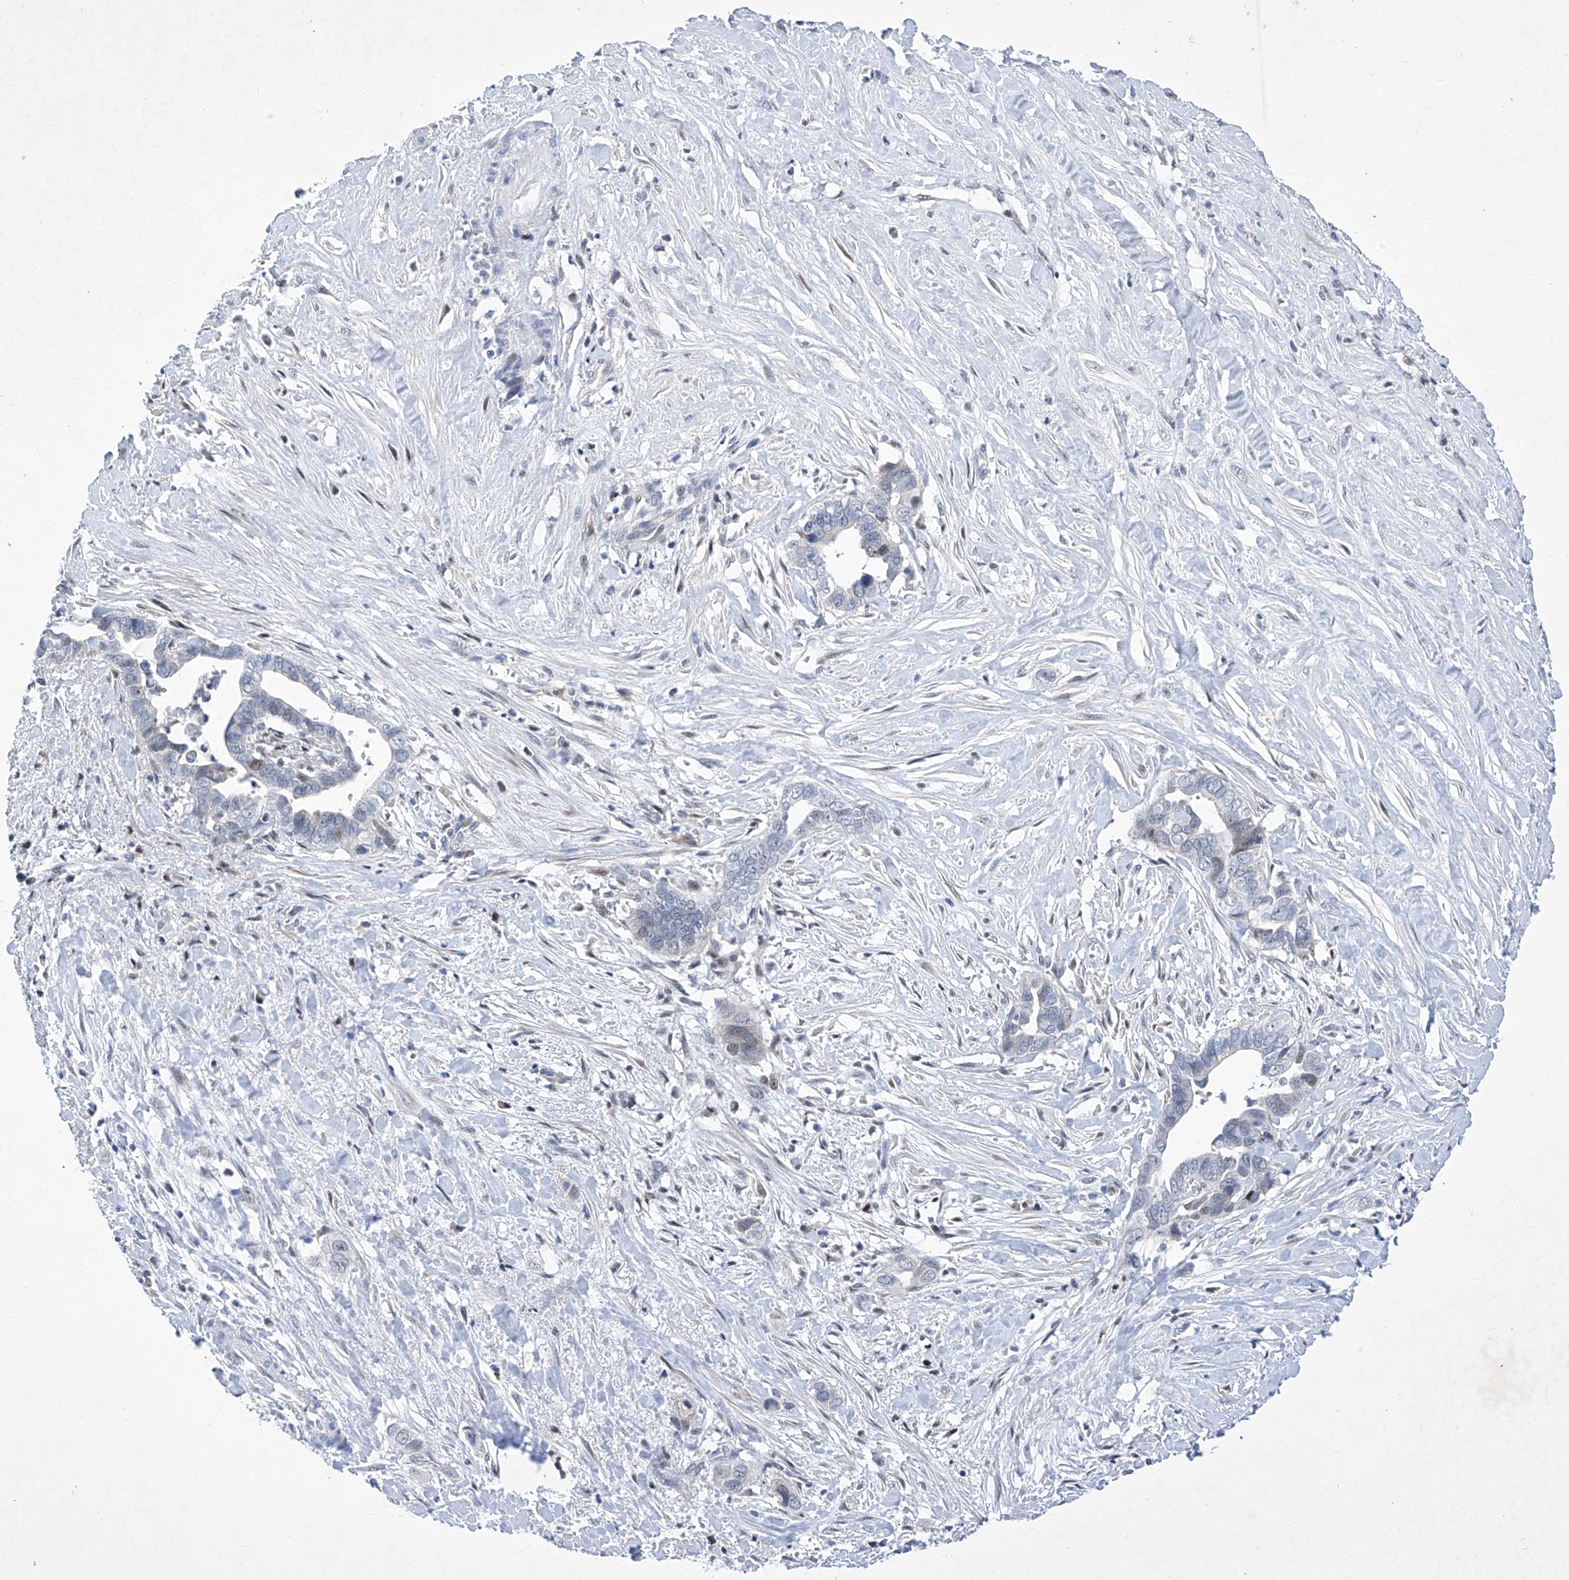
{"staining": {"intensity": "negative", "quantity": "none", "location": "none"}, "tissue": "liver cancer", "cell_type": "Tumor cells", "image_type": "cancer", "snomed": [{"axis": "morphology", "description": "Cholangiocarcinoma"}, {"axis": "topography", "description": "Liver"}], "caption": "This micrograph is of liver cancer (cholangiocarcinoma) stained with immunohistochemistry to label a protein in brown with the nuclei are counter-stained blue. There is no expression in tumor cells.", "gene": "NUFIP1", "patient": {"sex": "female", "age": 79}}